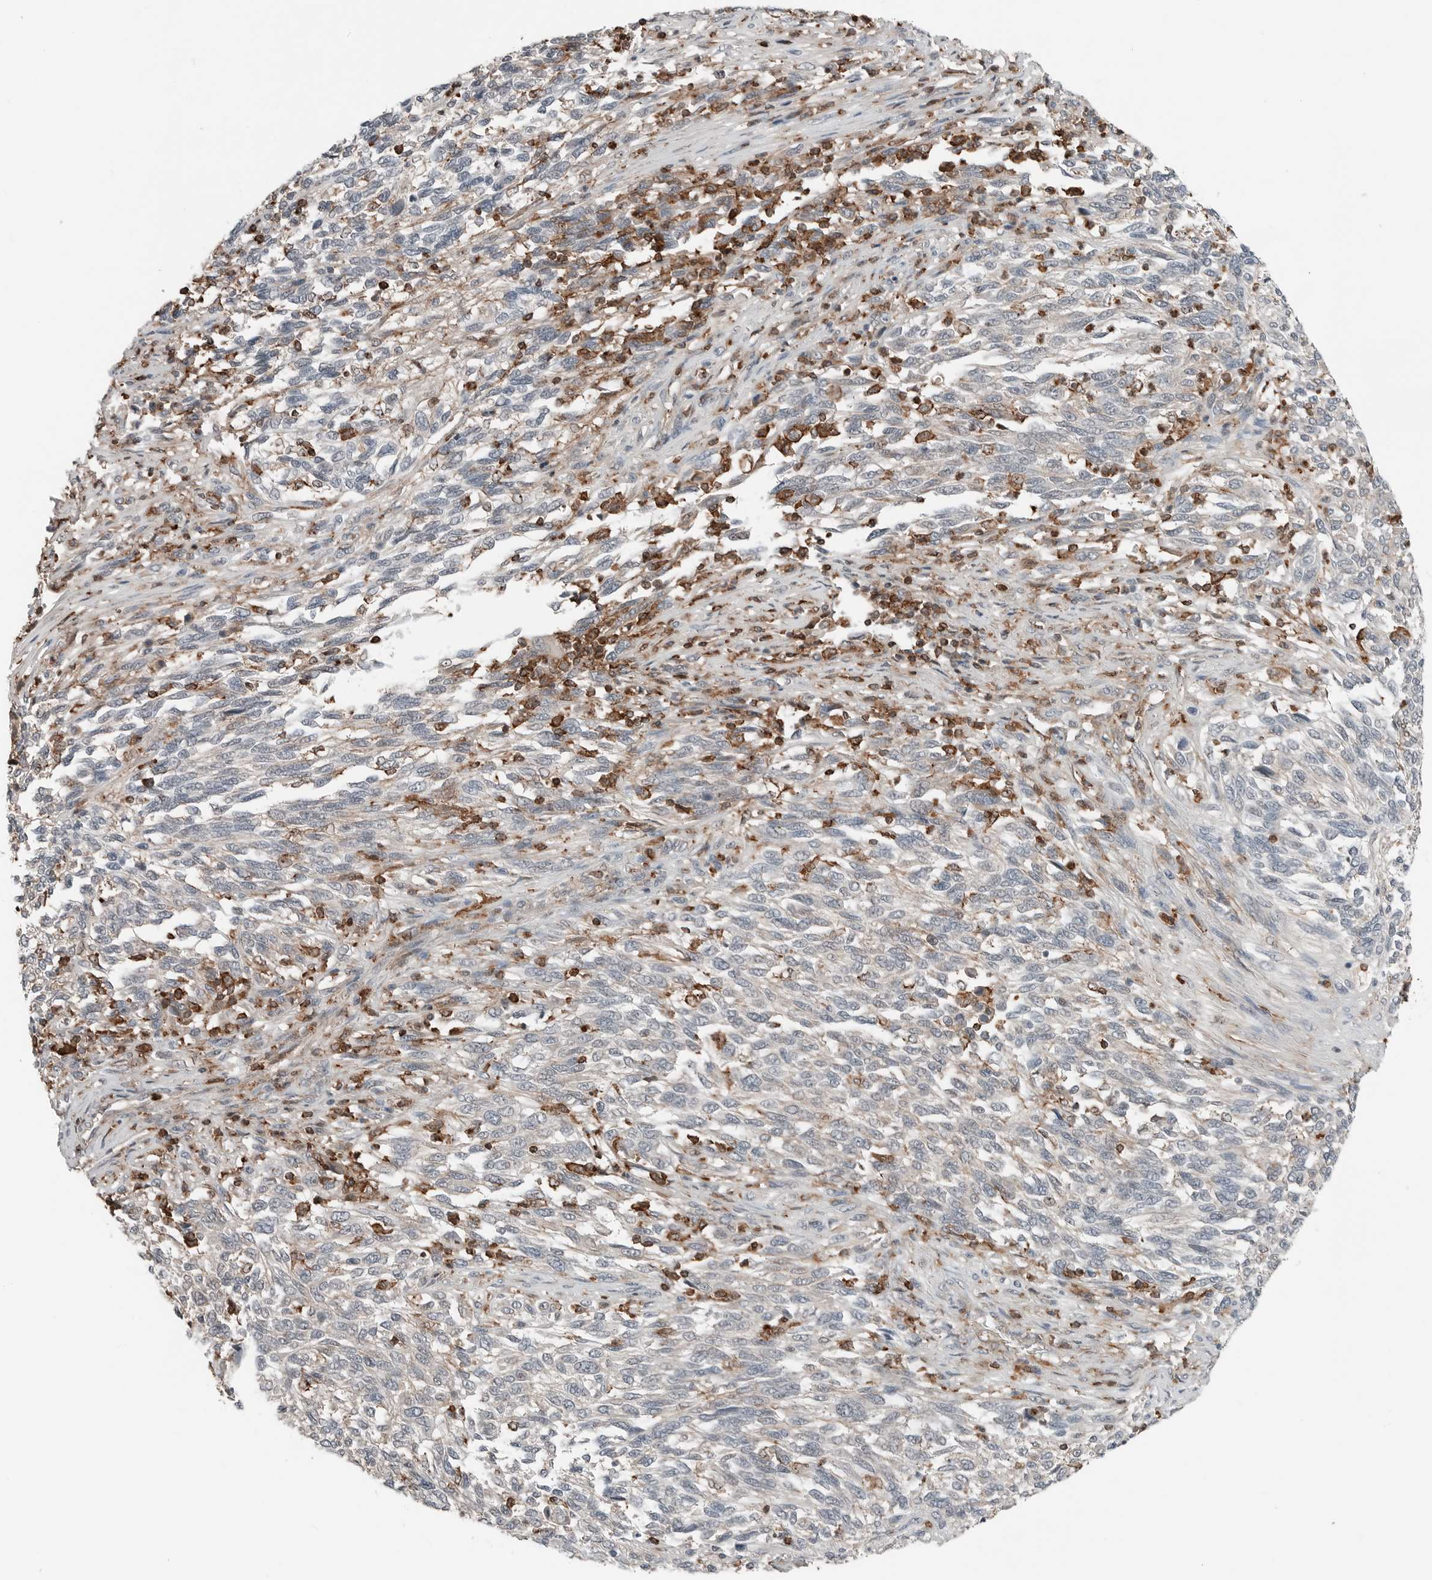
{"staining": {"intensity": "weak", "quantity": "25%-75%", "location": "cytoplasmic/membranous"}, "tissue": "melanoma", "cell_type": "Tumor cells", "image_type": "cancer", "snomed": [{"axis": "morphology", "description": "Malignant melanoma, Metastatic site"}, {"axis": "topography", "description": "Lymph node"}], "caption": "Weak cytoplasmic/membranous expression is present in approximately 25%-75% of tumor cells in malignant melanoma (metastatic site).", "gene": "LEFTY2", "patient": {"sex": "male", "age": 61}}